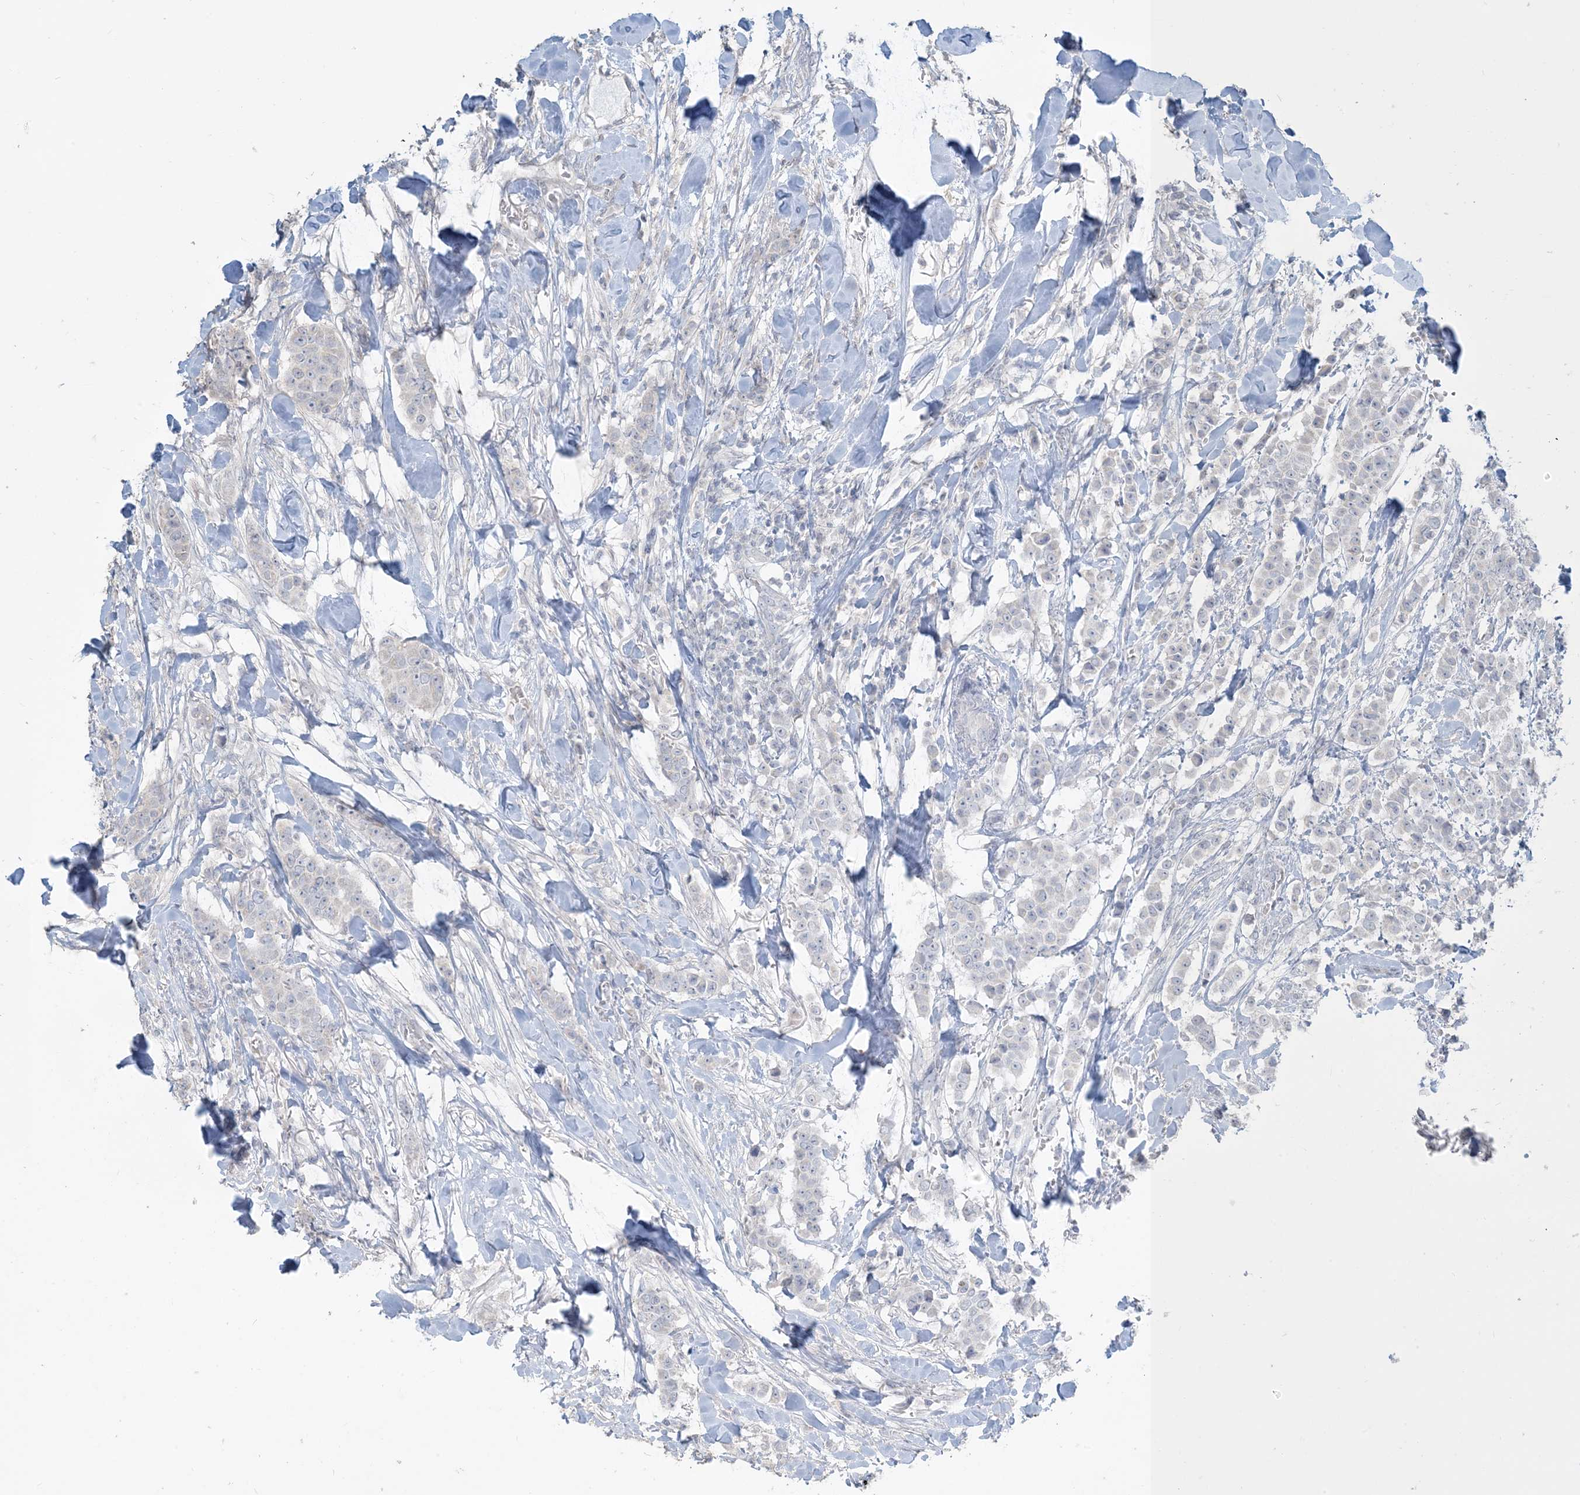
{"staining": {"intensity": "negative", "quantity": "none", "location": "none"}, "tissue": "breast cancer", "cell_type": "Tumor cells", "image_type": "cancer", "snomed": [{"axis": "morphology", "description": "Duct carcinoma"}, {"axis": "topography", "description": "Breast"}], "caption": "Immunohistochemistry of human breast infiltrating ductal carcinoma demonstrates no expression in tumor cells. Nuclei are stained in blue.", "gene": "NPHS2", "patient": {"sex": "female", "age": 40}}